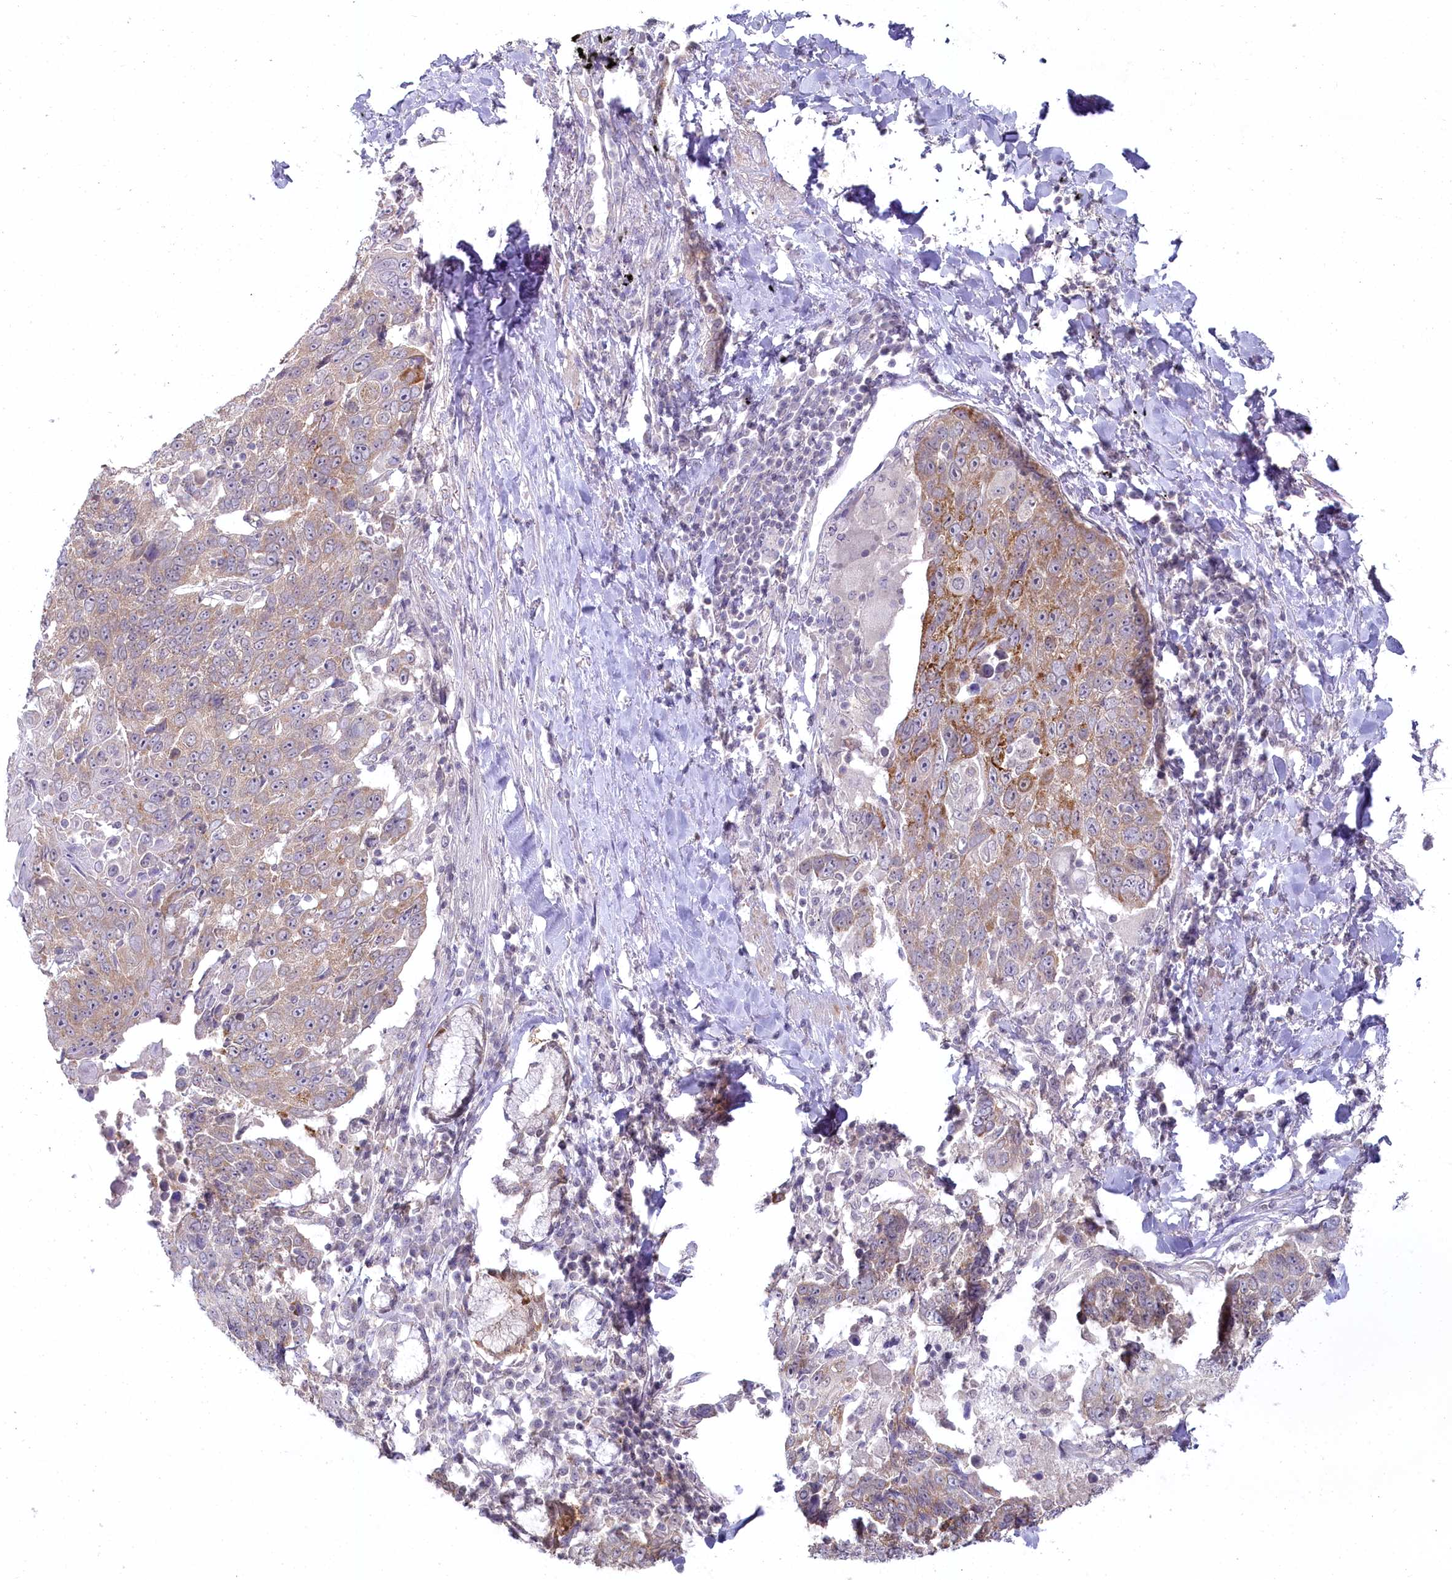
{"staining": {"intensity": "moderate", "quantity": "25%-75%", "location": "cytoplasmic/membranous"}, "tissue": "lung cancer", "cell_type": "Tumor cells", "image_type": "cancer", "snomed": [{"axis": "morphology", "description": "Squamous cell carcinoma, NOS"}, {"axis": "topography", "description": "Lung"}], "caption": "Tumor cells show medium levels of moderate cytoplasmic/membranous positivity in about 25%-75% of cells in squamous cell carcinoma (lung).", "gene": "AAMDC", "patient": {"sex": "male", "age": 66}}